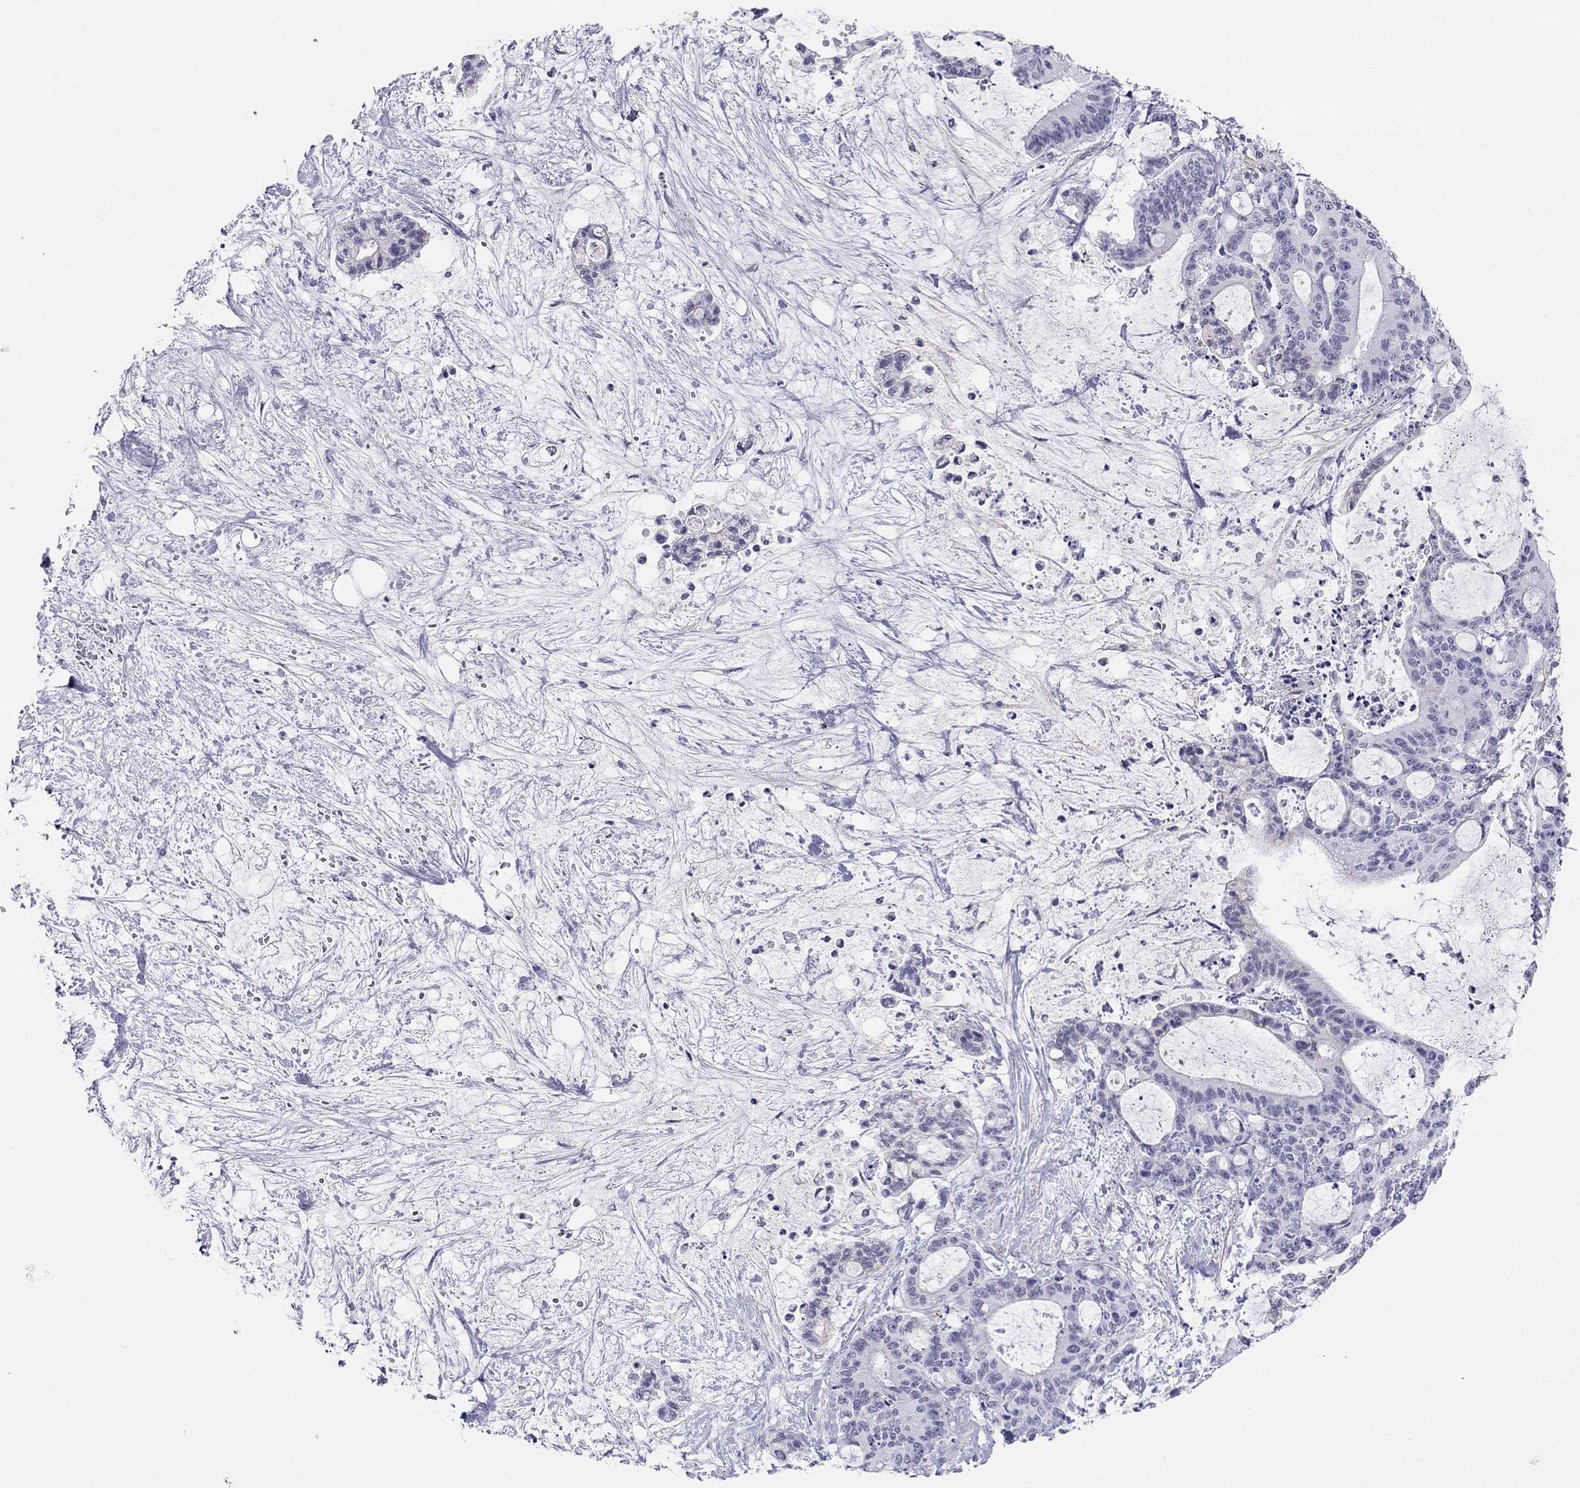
{"staining": {"intensity": "negative", "quantity": "none", "location": "none"}, "tissue": "liver cancer", "cell_type": "Tumor cells", "image_type": "cancer", "snomed": [{"axis": "morphology", "description": "Cholangiocarcinoma"}, {"axis": "topography", "description": "Liver"}], "caption": "Human liver cancer stained for a protein using immunohistochemistry (IHC) shows no expression in tumor cells.", "gene": "MYMX", "patient": {"sex": "female", "age": 73}}